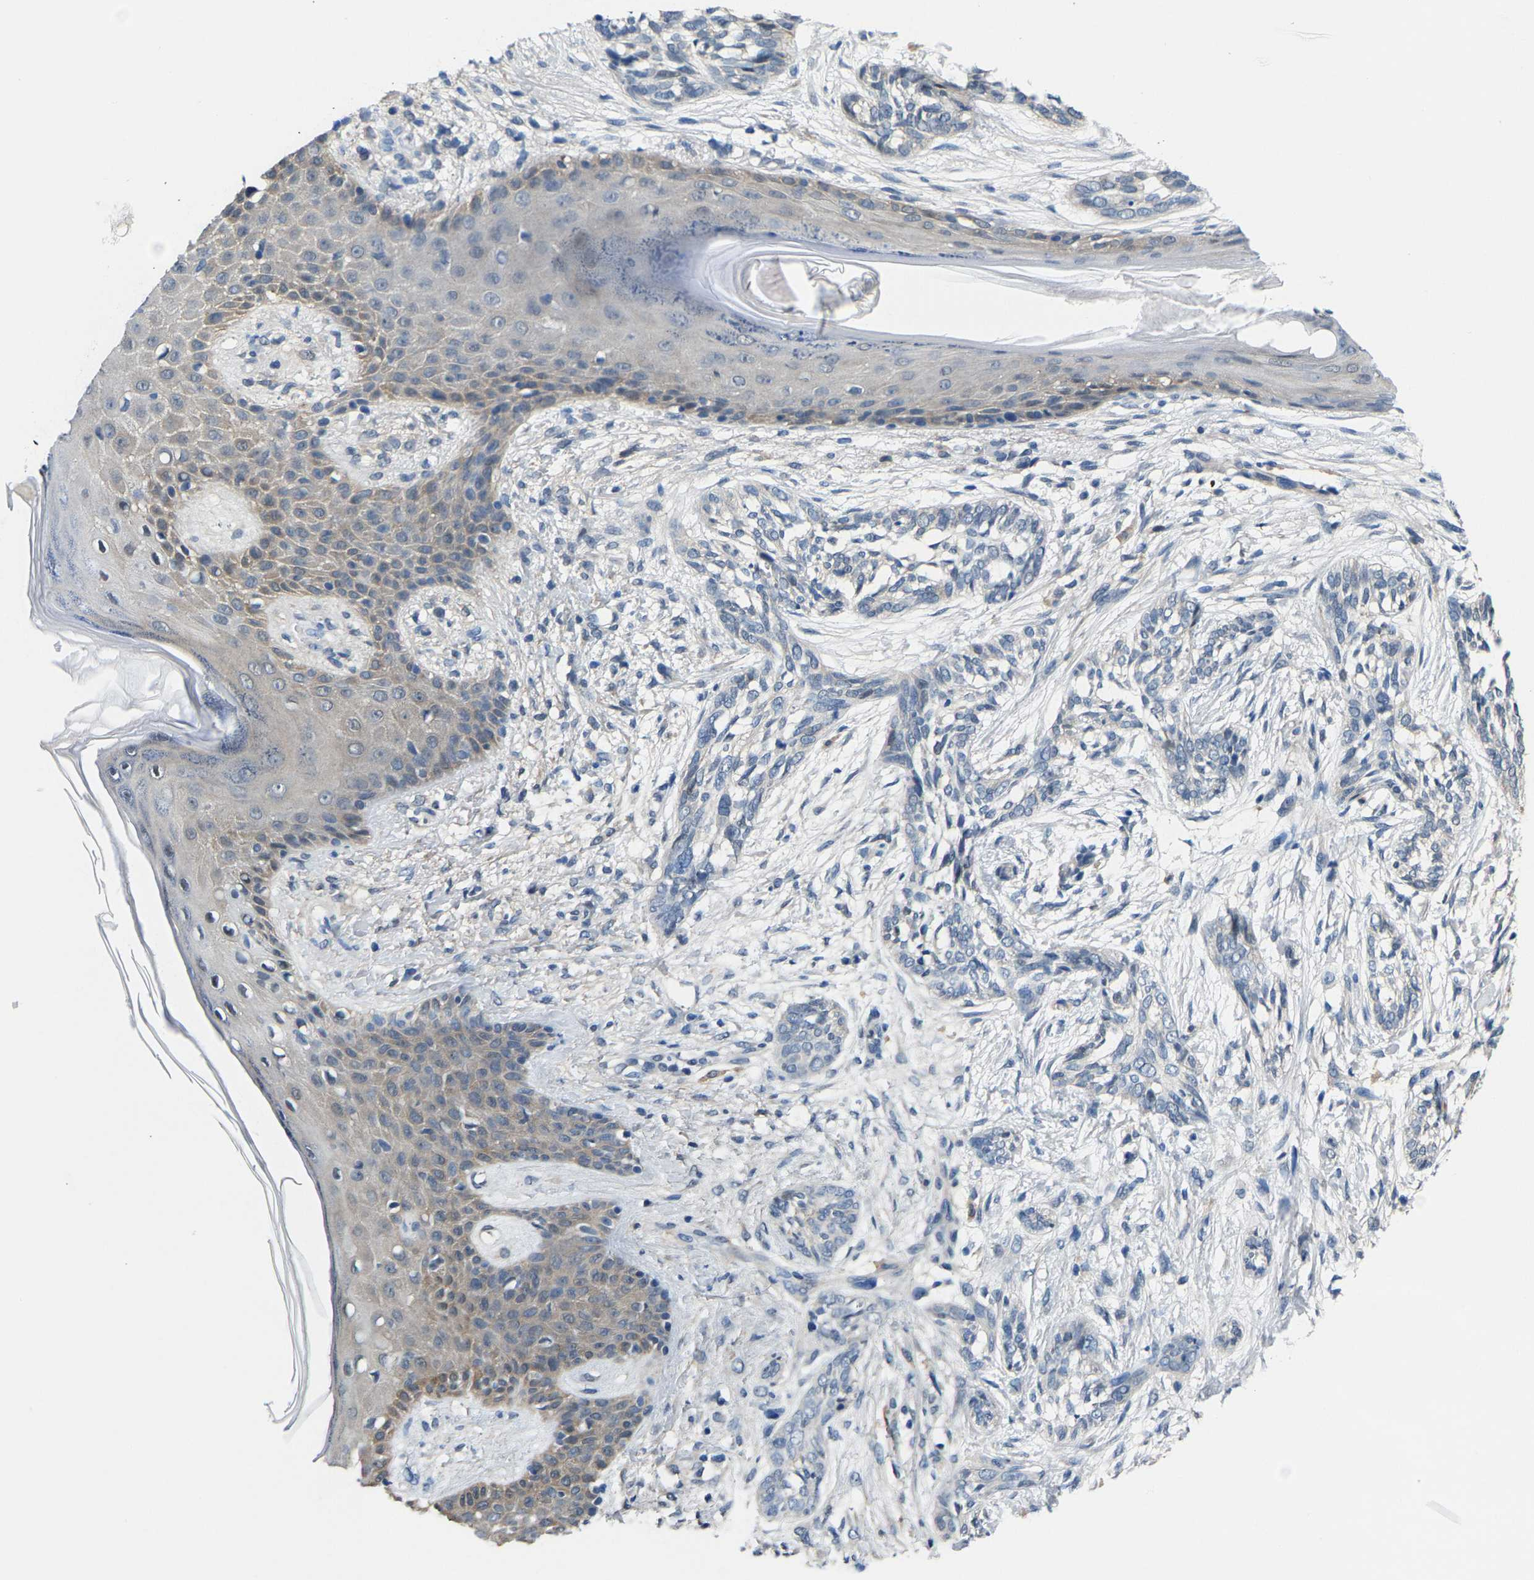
{"staining": {"intensity": "negative", "quantity": "none", "location": "none"}, "tissue": "skin cancer", "cell_type": "Tumor cells", "image_type": "cancer", "snomed": [{"axis": "morphology", "description": "Basal cell carcinoma"}, {"axis": "topography", "description": "Skin"}], "caption": "DAB (3,3'-diaminobenzidine) immunohistochemical staining of skin basal cell carcinoma exhibits no significant staining in tumor cells.", "gene": "SSH3", "patient": {"sex": "female", "age": 88}}